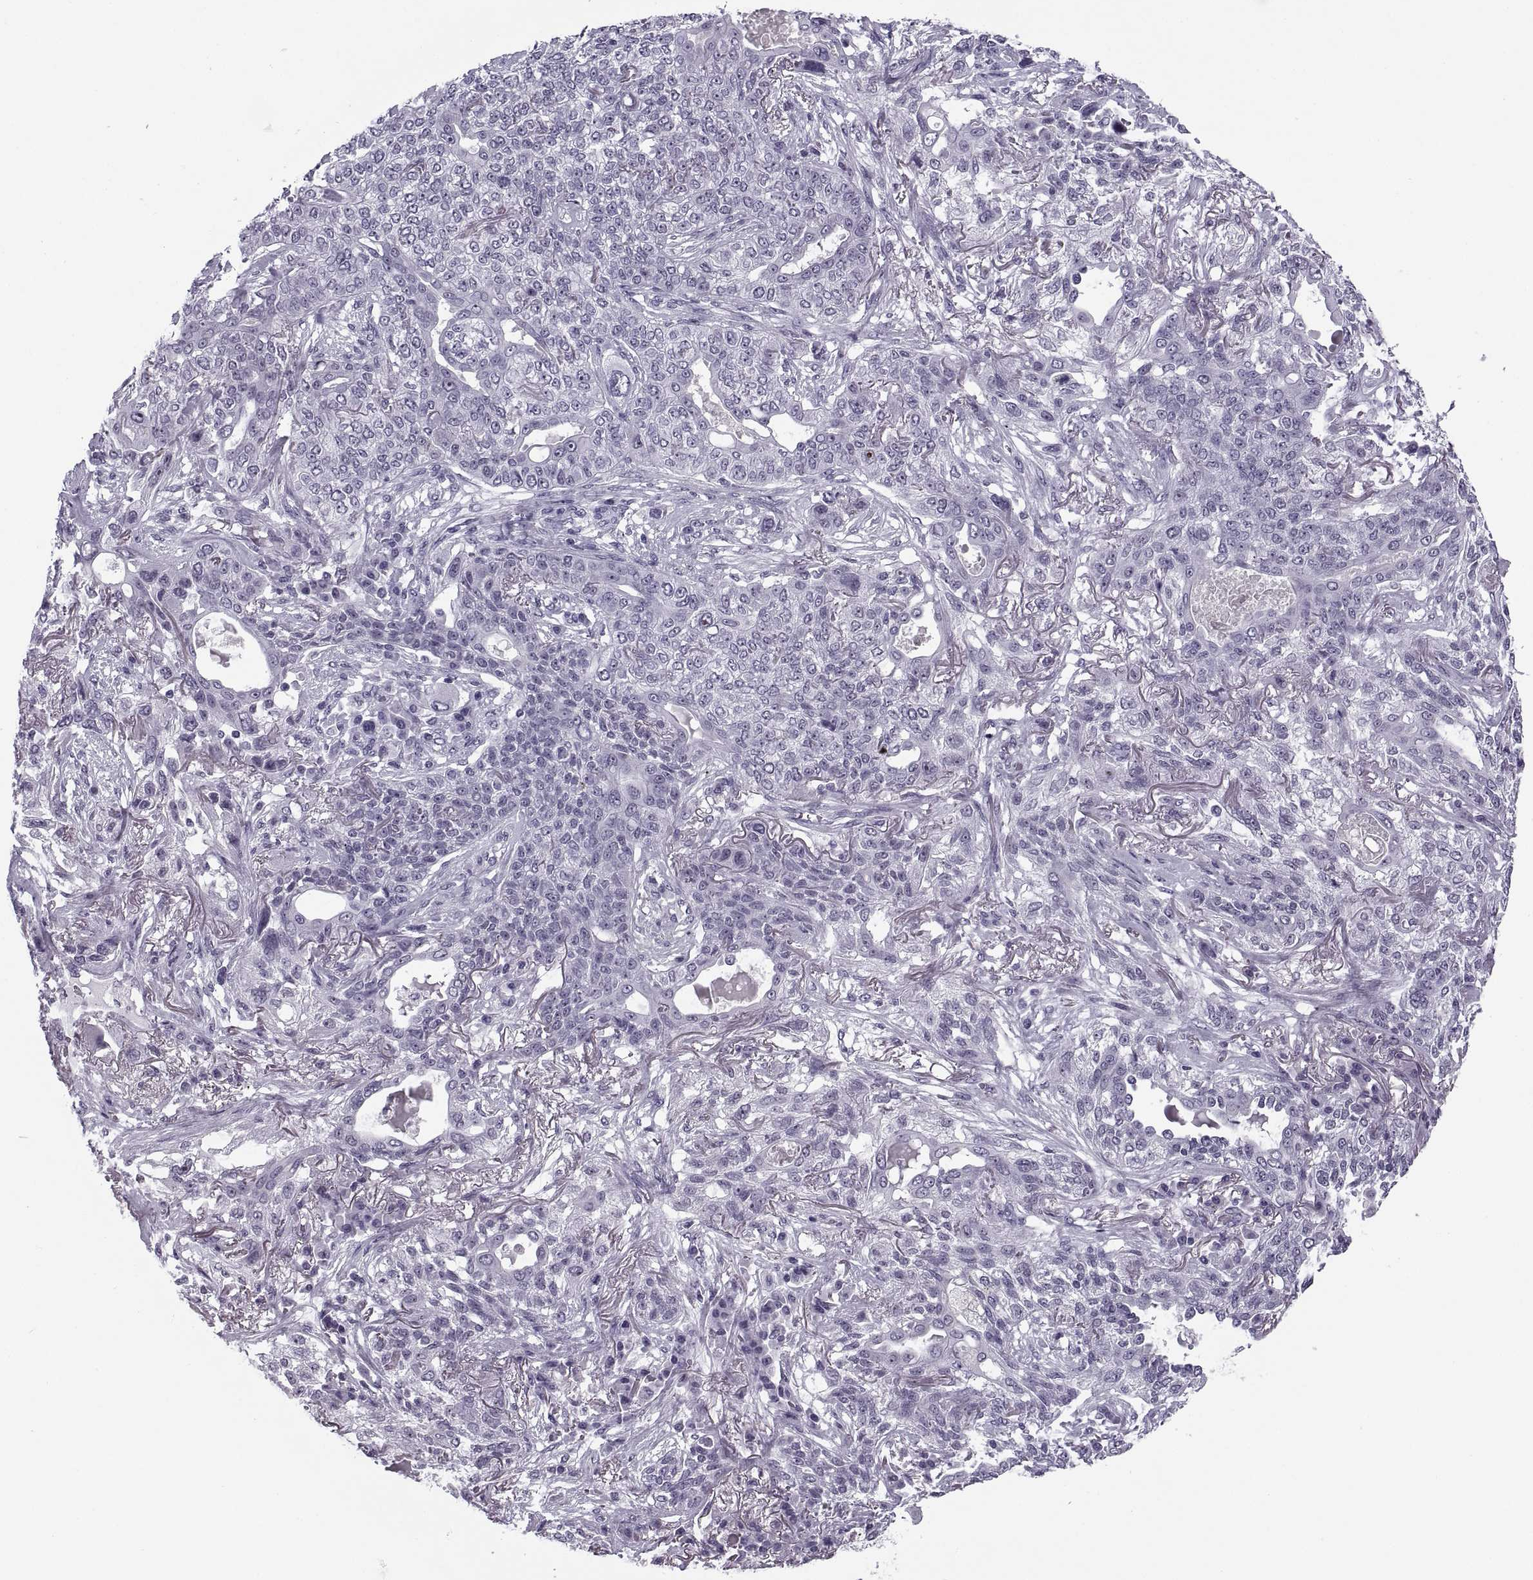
{"staining": {"intensity": "negative", "quantity": "none", "location": "none"}, "tissue": "lung cancer", "cell_type": "Tumor cells", "image_type": "cancer", "snomed": [{"axis": "morphology", "description": "Squamous cell carcinoma, NOS"}, {"axis": "topography", "description": "Lung"}], "caption": "Immunohistochemical staining of lung cancer demonstrates no significant staining in tumor cells.", "gene": "TBC1D3G", "patient": {"sex": "female", "age": 70}}